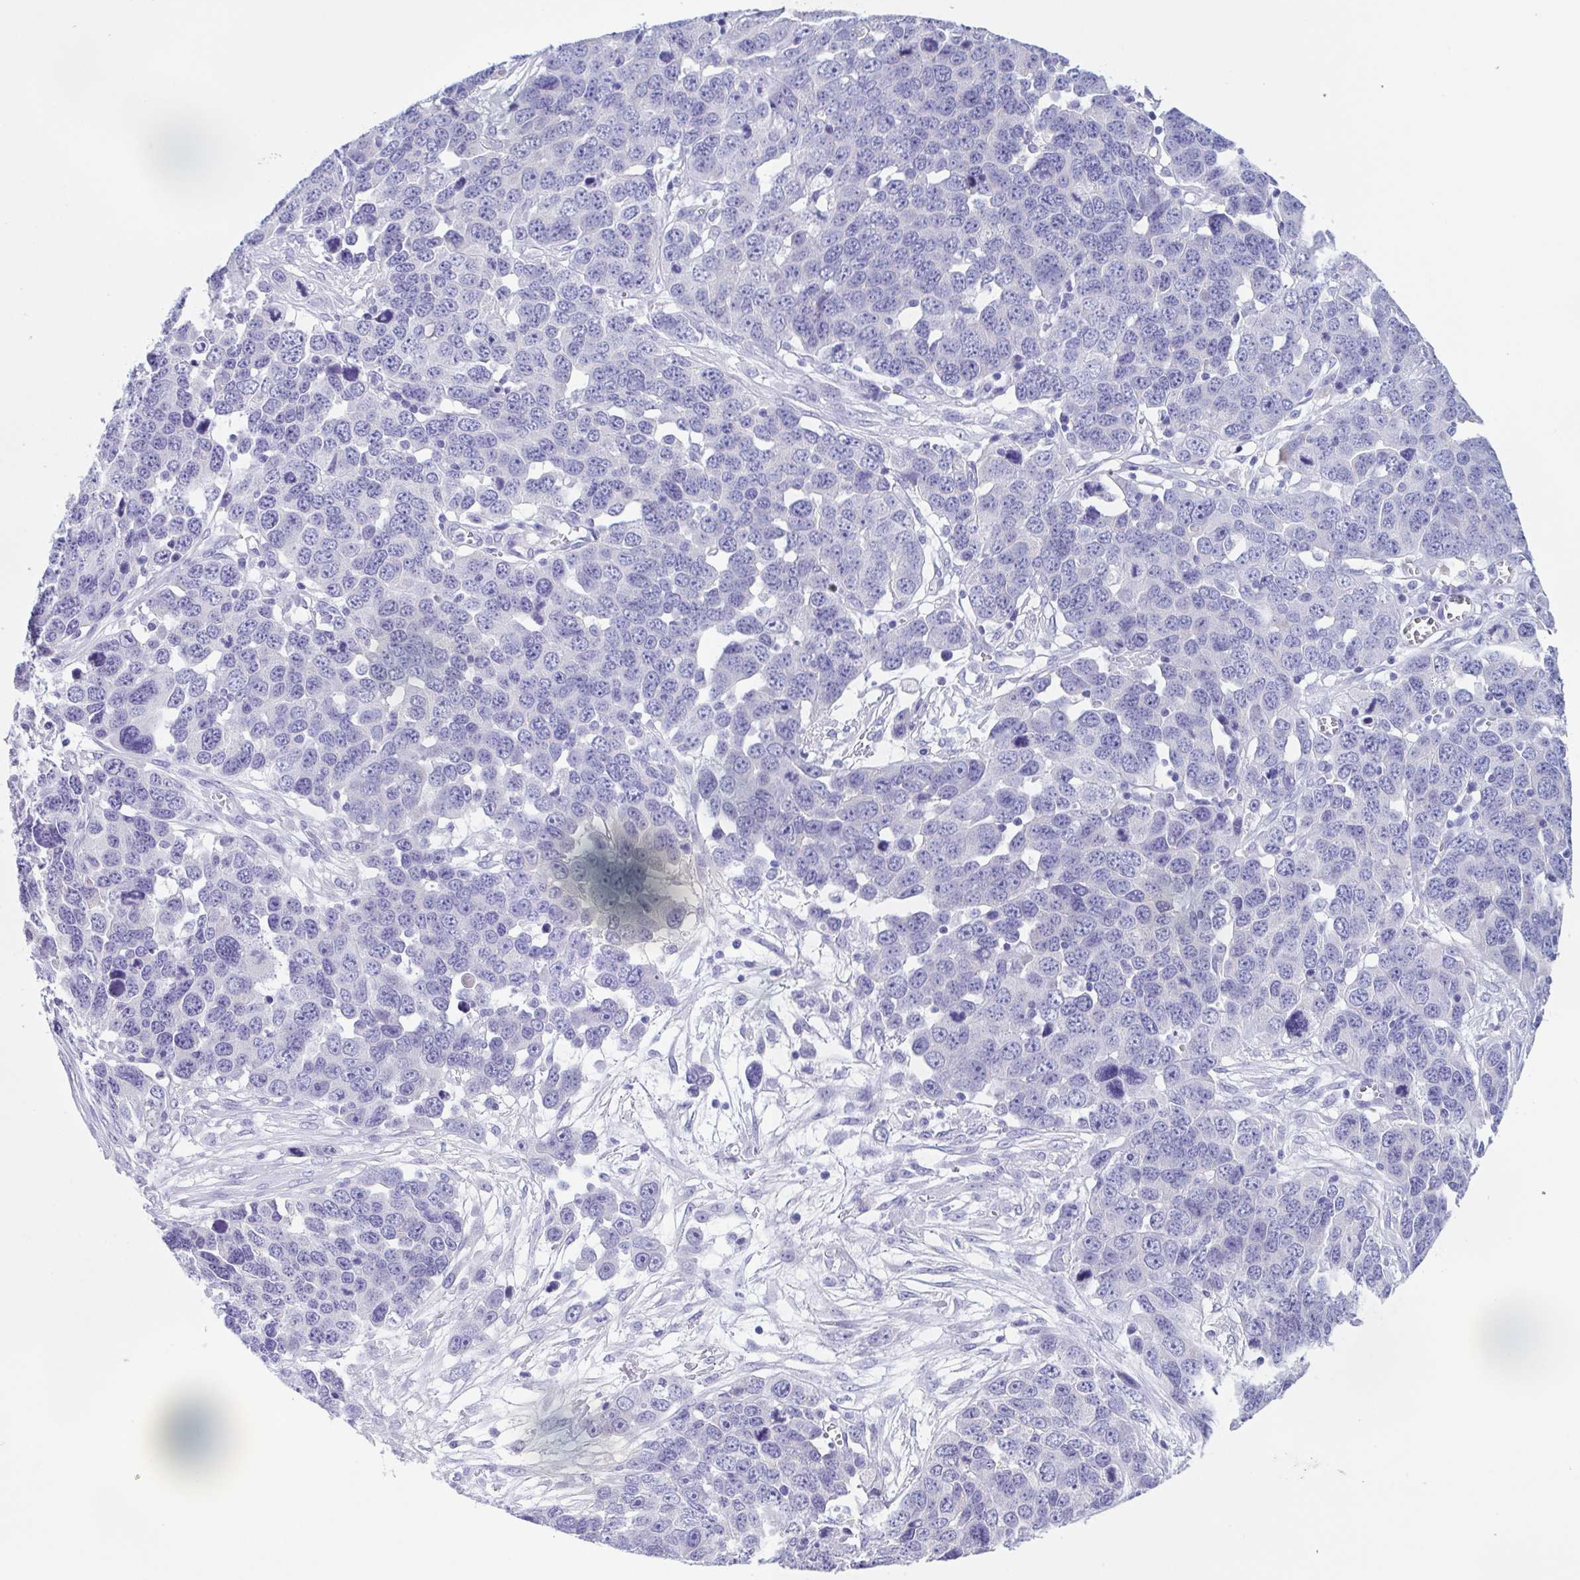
{"staining": {"intensity": "negative", "quantity": "none", "location": "none"}, "tissue": "ovarian cancer", "cell_type": "Tumor cells", "image_type": "cancer", "snomed": [{"axis": "morphology", "description": "Cystadenocarcinoma, serous, NOS"}, {"axis": "topography", "description": "Ovary"}], "caption": "Tumor cells show no significant protein staining in ovarian serous cystadenocarcinoma.", "gene": "INAFM1", "patient": {"sex": "female", "age": 76}}